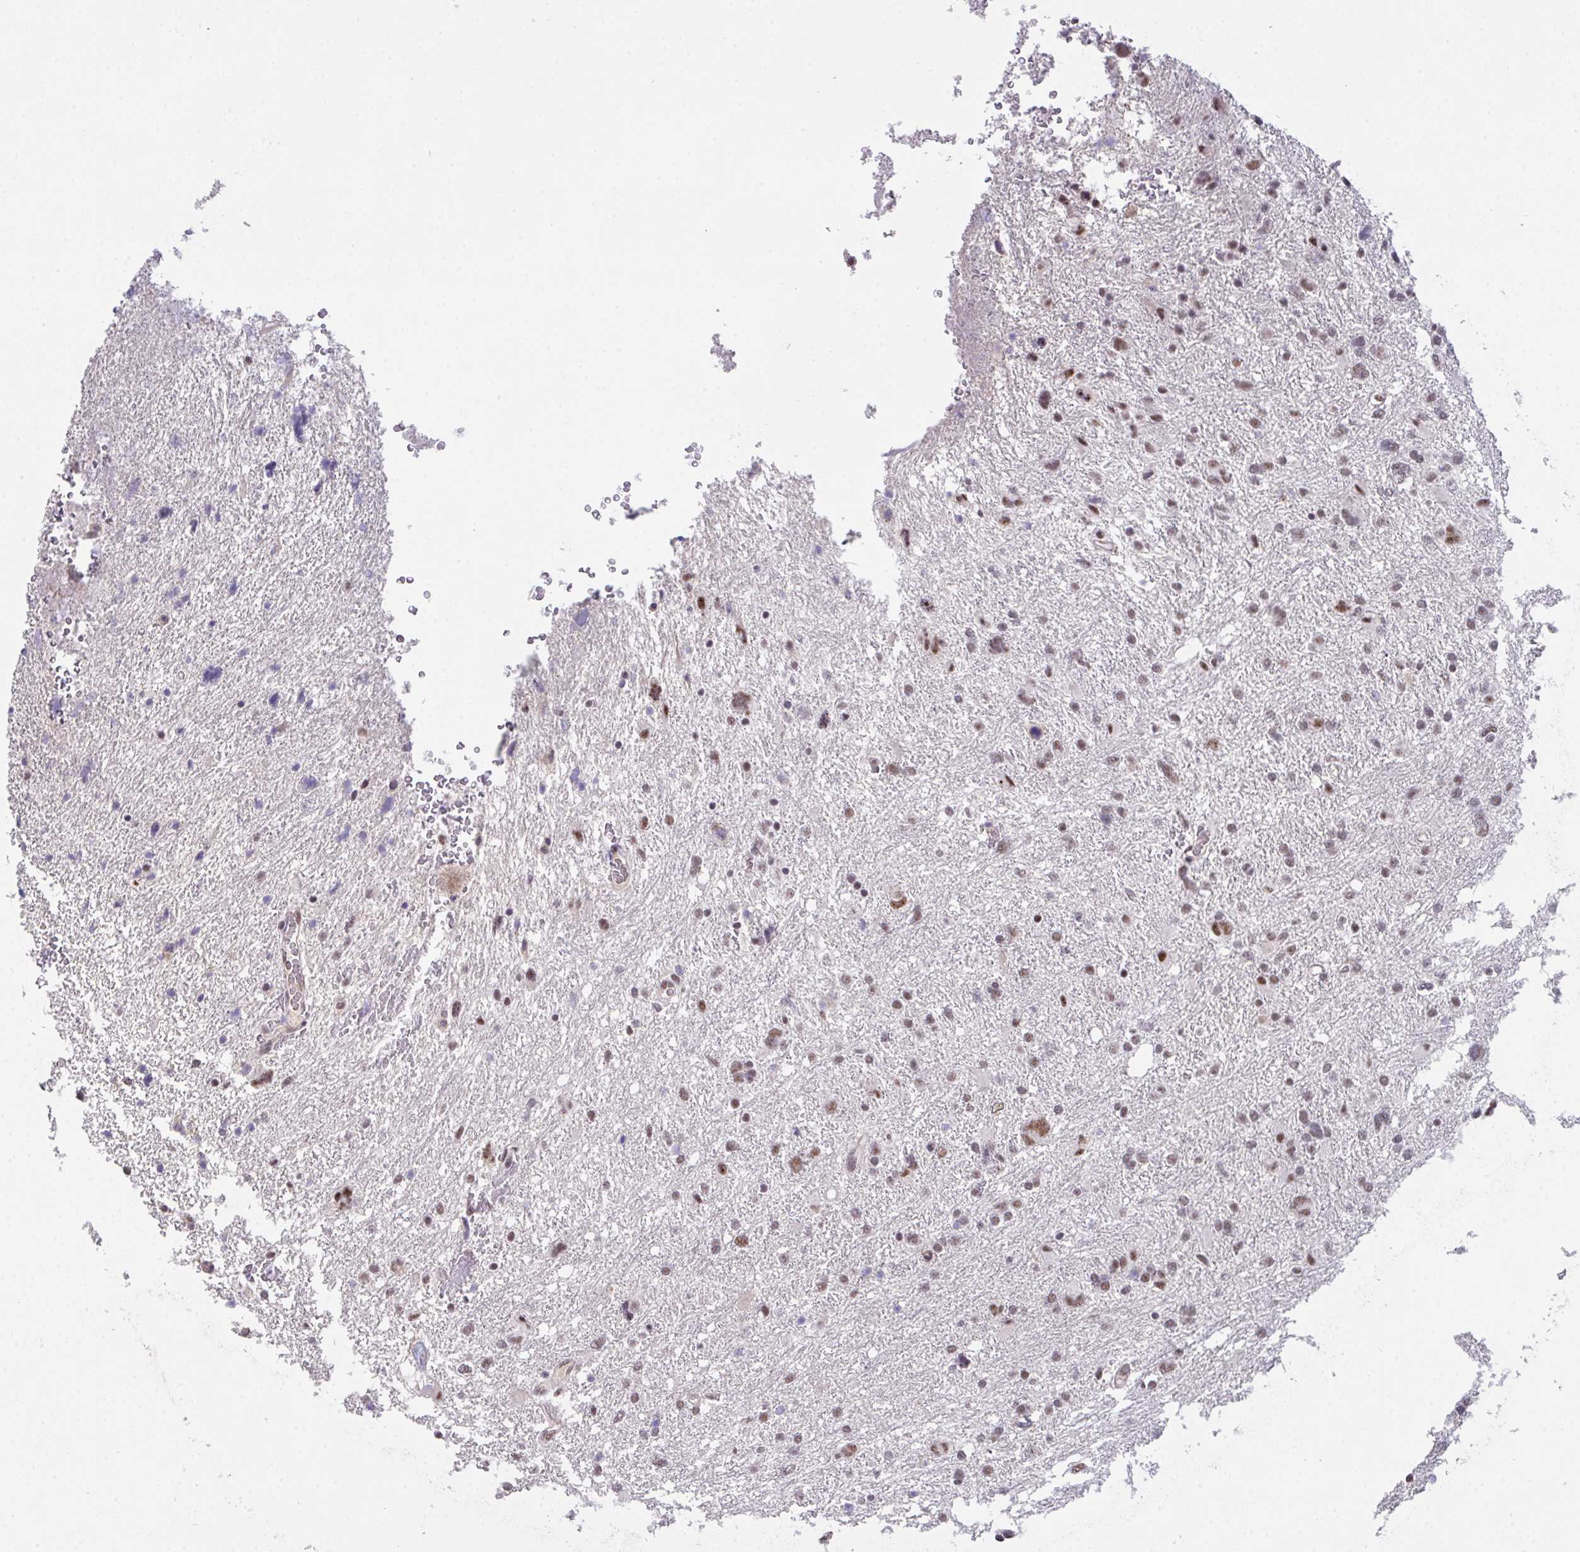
{"staining": {"intensity": "moderate", "quantity": ">75%", "location": "nuclear"}, "tissue": "glioma", "cell_type": "Tumor cells", "image_type": "cancer", "snomed": [{"axis": "morphology", "description": "Glioma, malignant, High grade"}, {"axis": "topography", "description": "Brain"}], "caption": "This is an image of immunohistochemistry (IHC) staining of glioma, which shows moderate expression in the nuclear of tumor cells.", "gene": "RBBP6", "patient": {"sex": "male", "age": 61}}